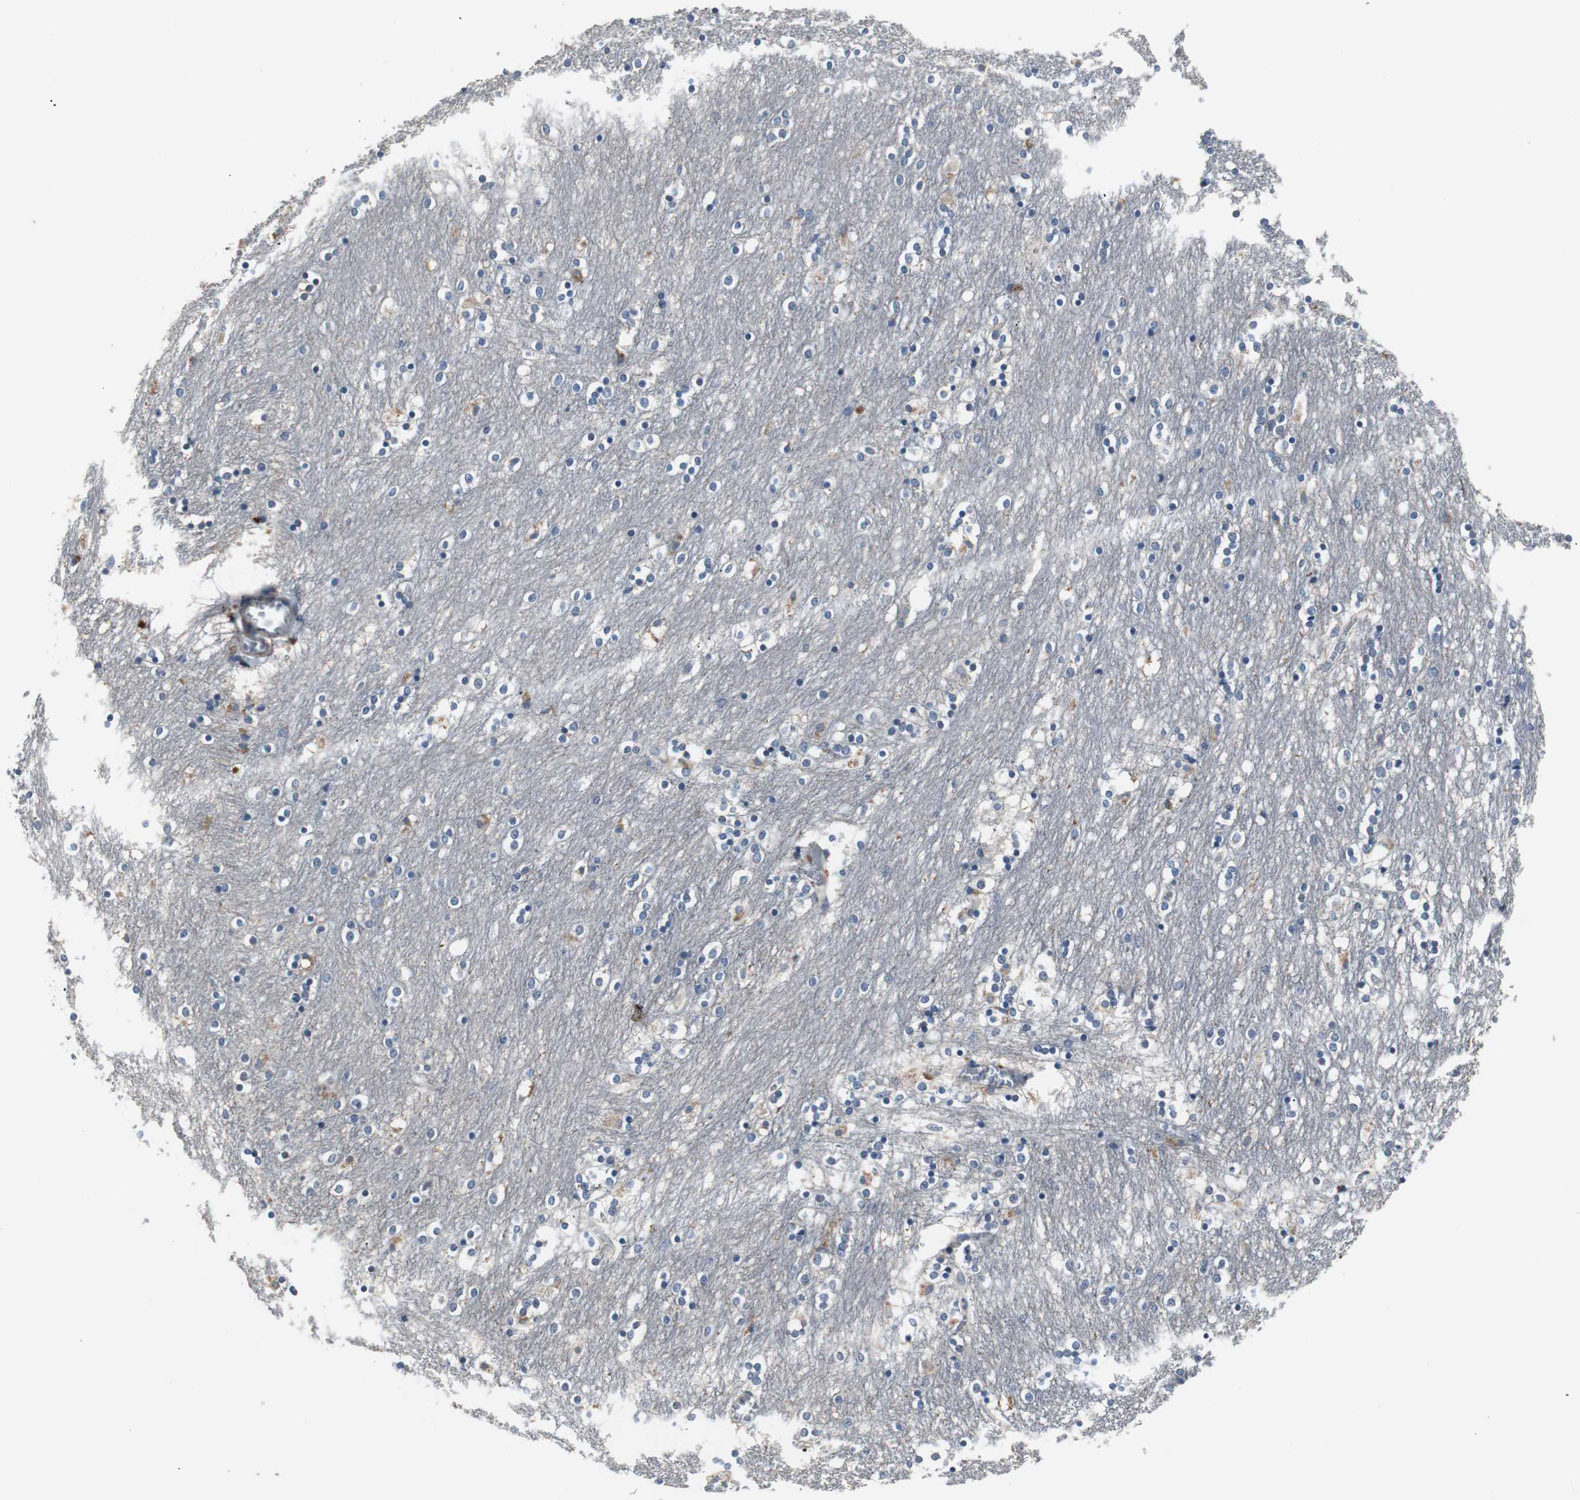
{"staining": {"intensity": "moderate", "quantity": "<25%", "location": "cytoplasmic/membranous"}, "tissue": "caudate", "cell_type": "Glial cells", "image_type": "normal", "snomed": [{"axis": "morphology", "description": "Normal tissue, NOS"}, {"axis": "topography", "description": "Lateral ventricle wall"}], "caption": "A photomicrograph of caudate stained for a protein exhibits moderate cytoplasmic/membranous brown staining in glial cells.", "gene": "PCYT1B", "patient": {"sex": "female", "age": 54}}